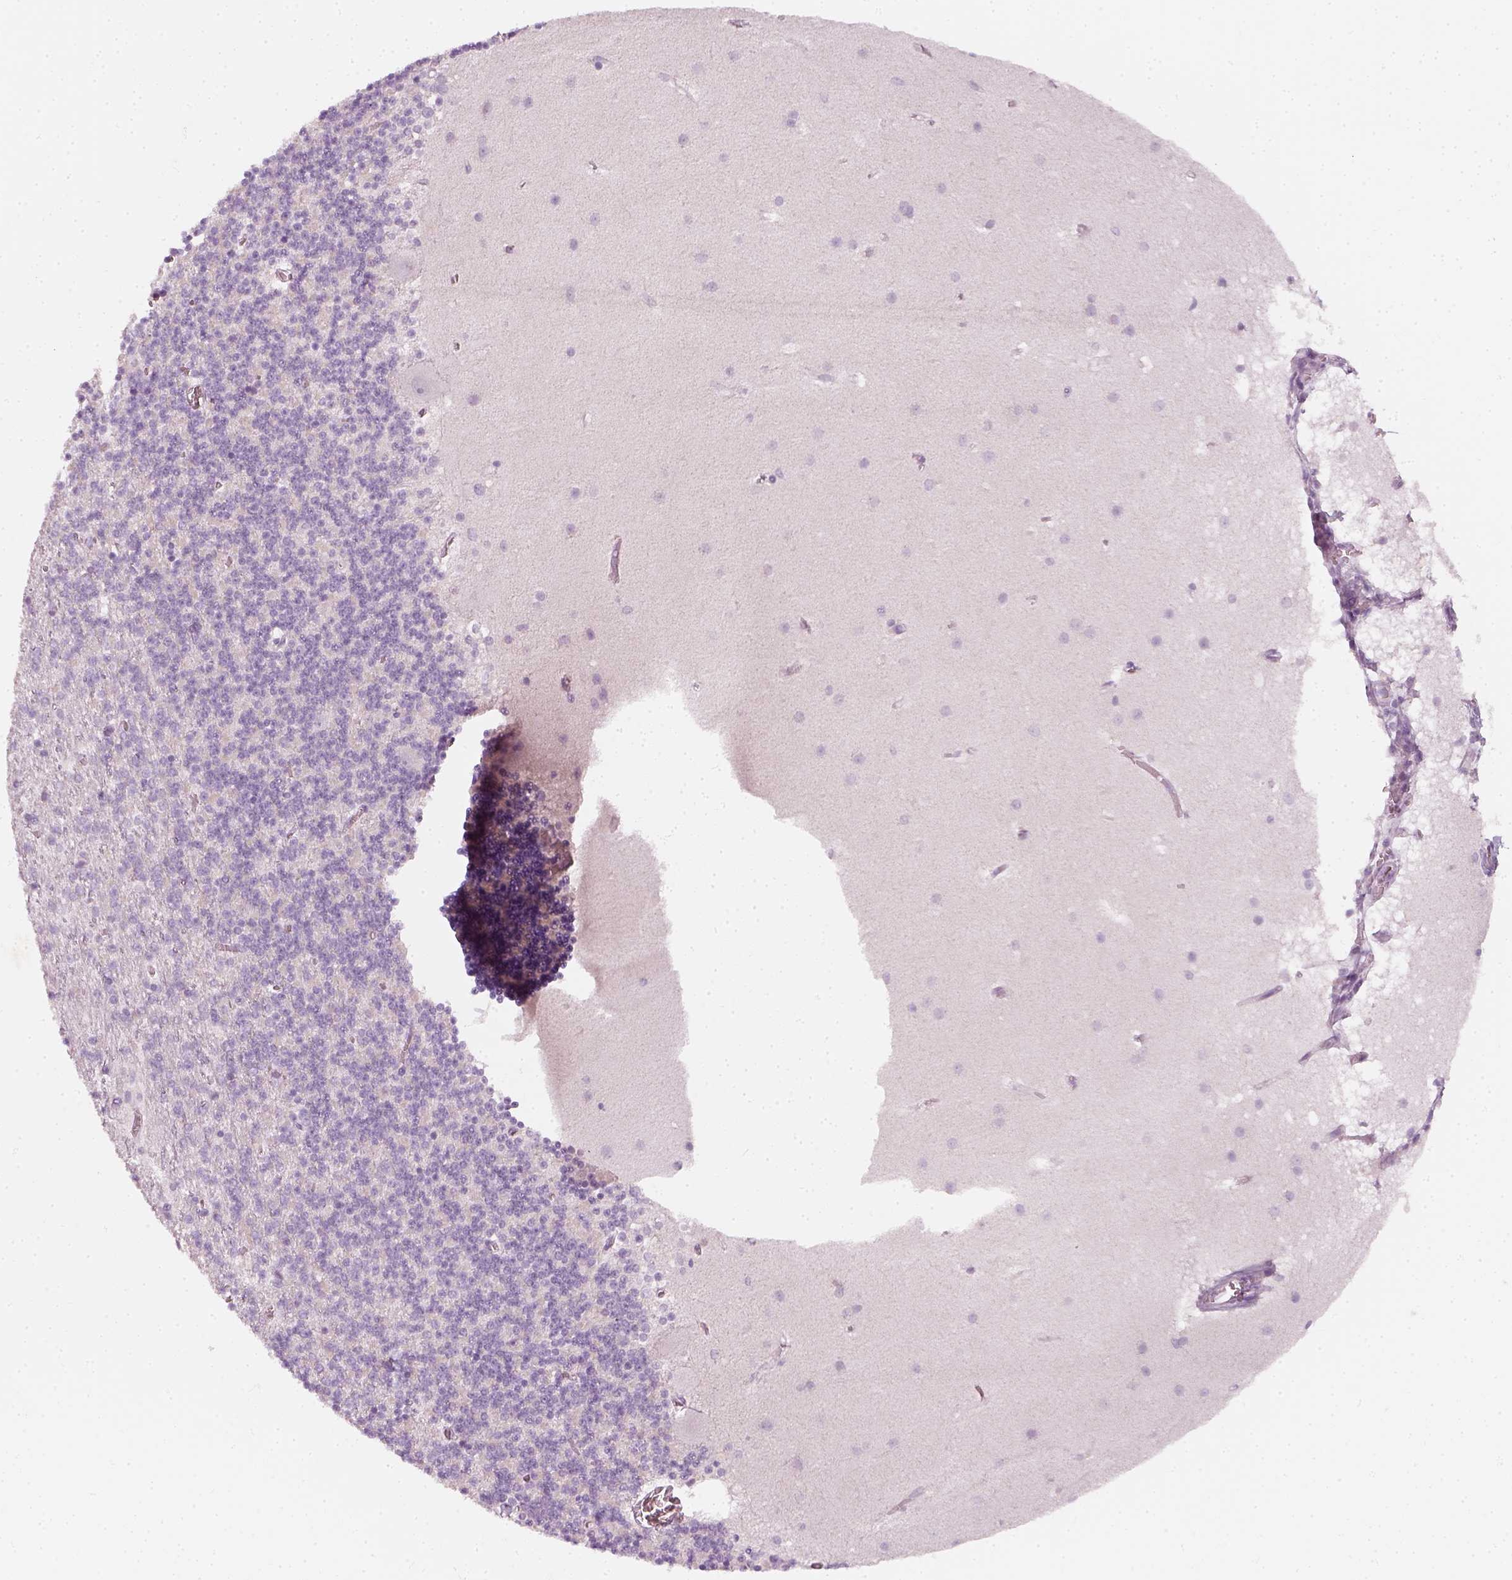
{"staining": {"intensity": "negative", "quantity": "none", "location": "none"}, "tissue": "cerebellum", "cell_type": "Cells in granular layer", "image_type": "normal", "snomed": [{"axis": "morphology", "description": "Normal tissue, NOS"}, {"axis": "topography", "description": "Cerebellum"}], "caption": "Immunohistochemistry image of unremarkable cerebellum stained for a protein (brown), which demonstrates no staining in cells in granular layer. (Stains: DAB (3,3'-diaminobenzidine) immunohistochemistry with hematoxylin counter stain, Microscopy: brightfield microscopy at high magnification).", "gene": "PRAME", "patient": {"sex": "male", "age": 70}}